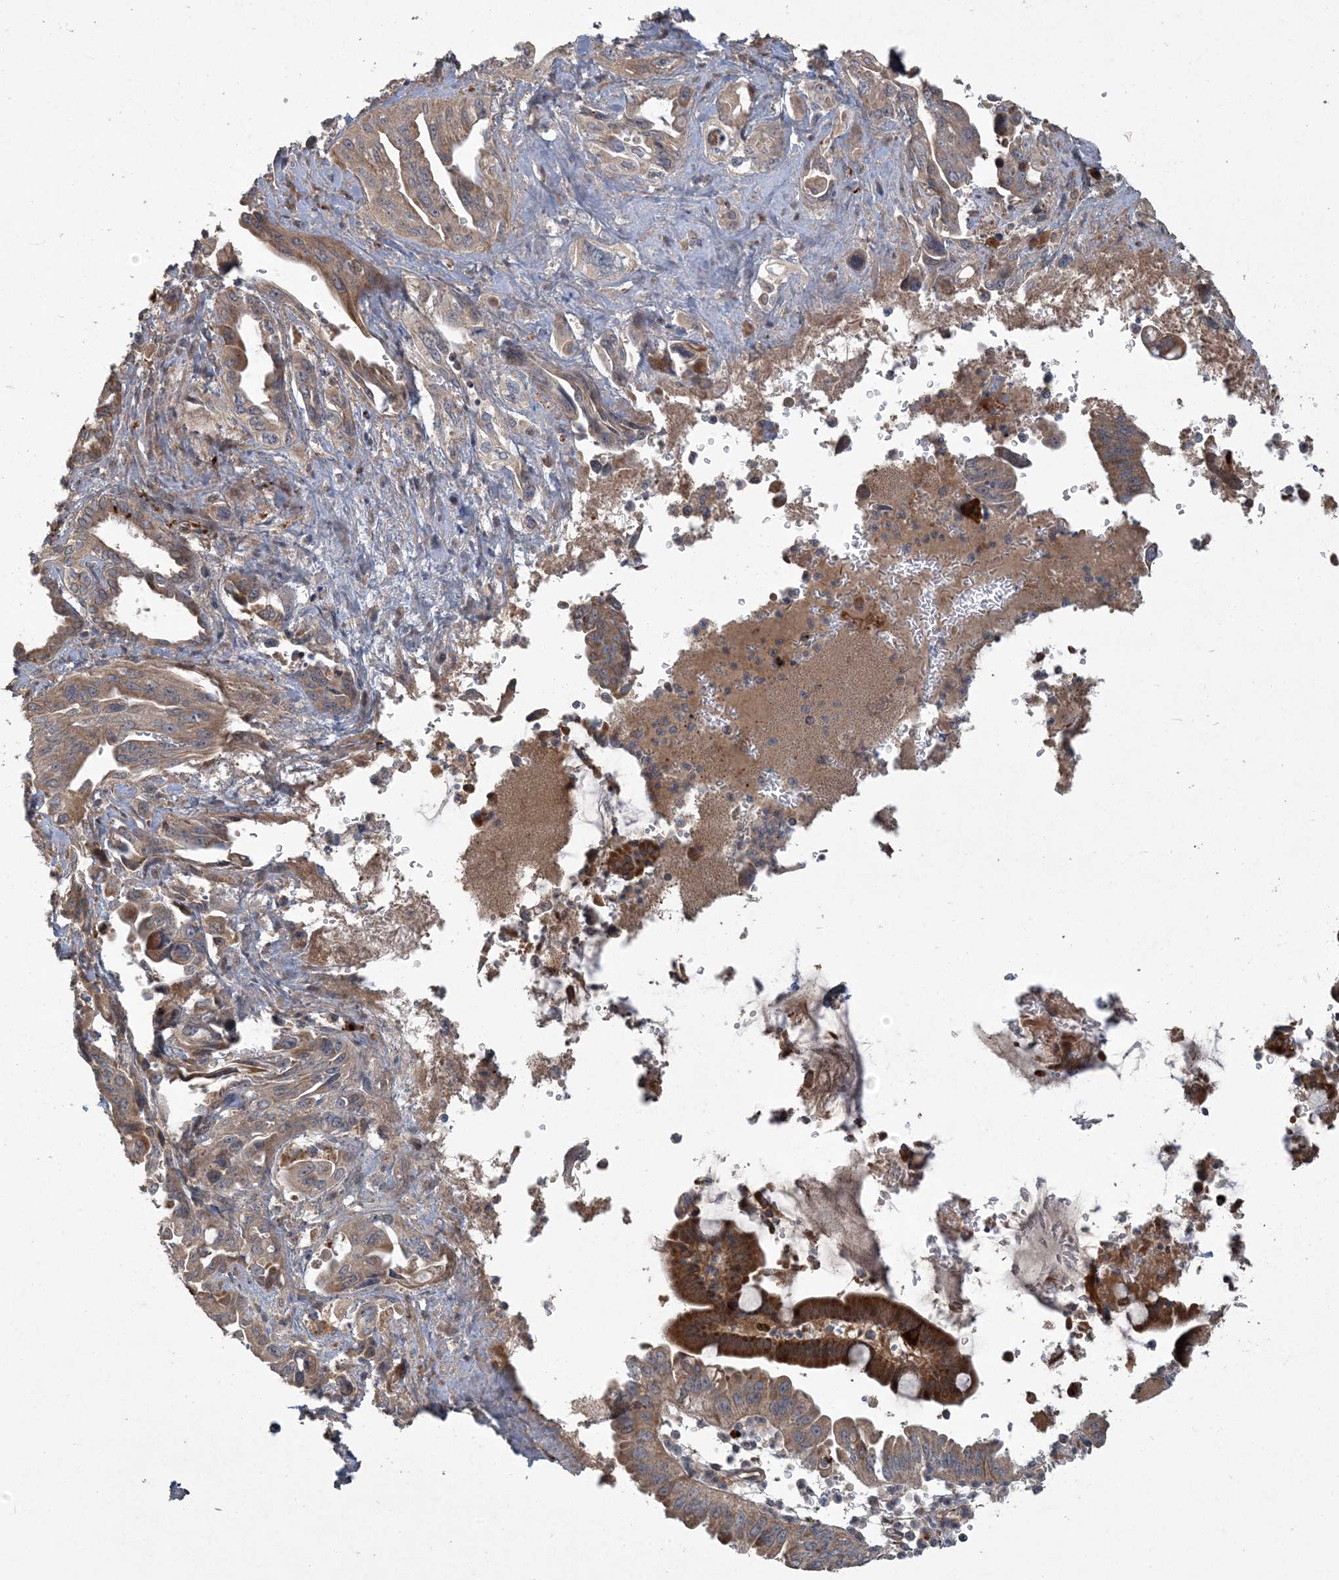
{"staining": {"intensity": "moderate", "quantity": ">75%", "location": "cytoplasmic/membranous"}, "tissue": "pancreatic cancer", "cell_type": "Tumor cells", "image_type": "cancer", "snomed": [{"axis": "morphology", "description": "Adenocarcinoma, NOS"}, {"axis": "topography", "description": "Pancreas"}], "caption": "Immunohistochemistry (IHC) histopathology image of neoplastic tissue: human pancreatic adenocarcinoma stained using IHC shows medium levels of moderate protein expression localized specifically in the cytoplasmic/membranous of tumor cells, appearing as a cytoplasmic/membranous brown color.", "gene": "LTN1", "patient": {"sex": "male", "age": 70}}